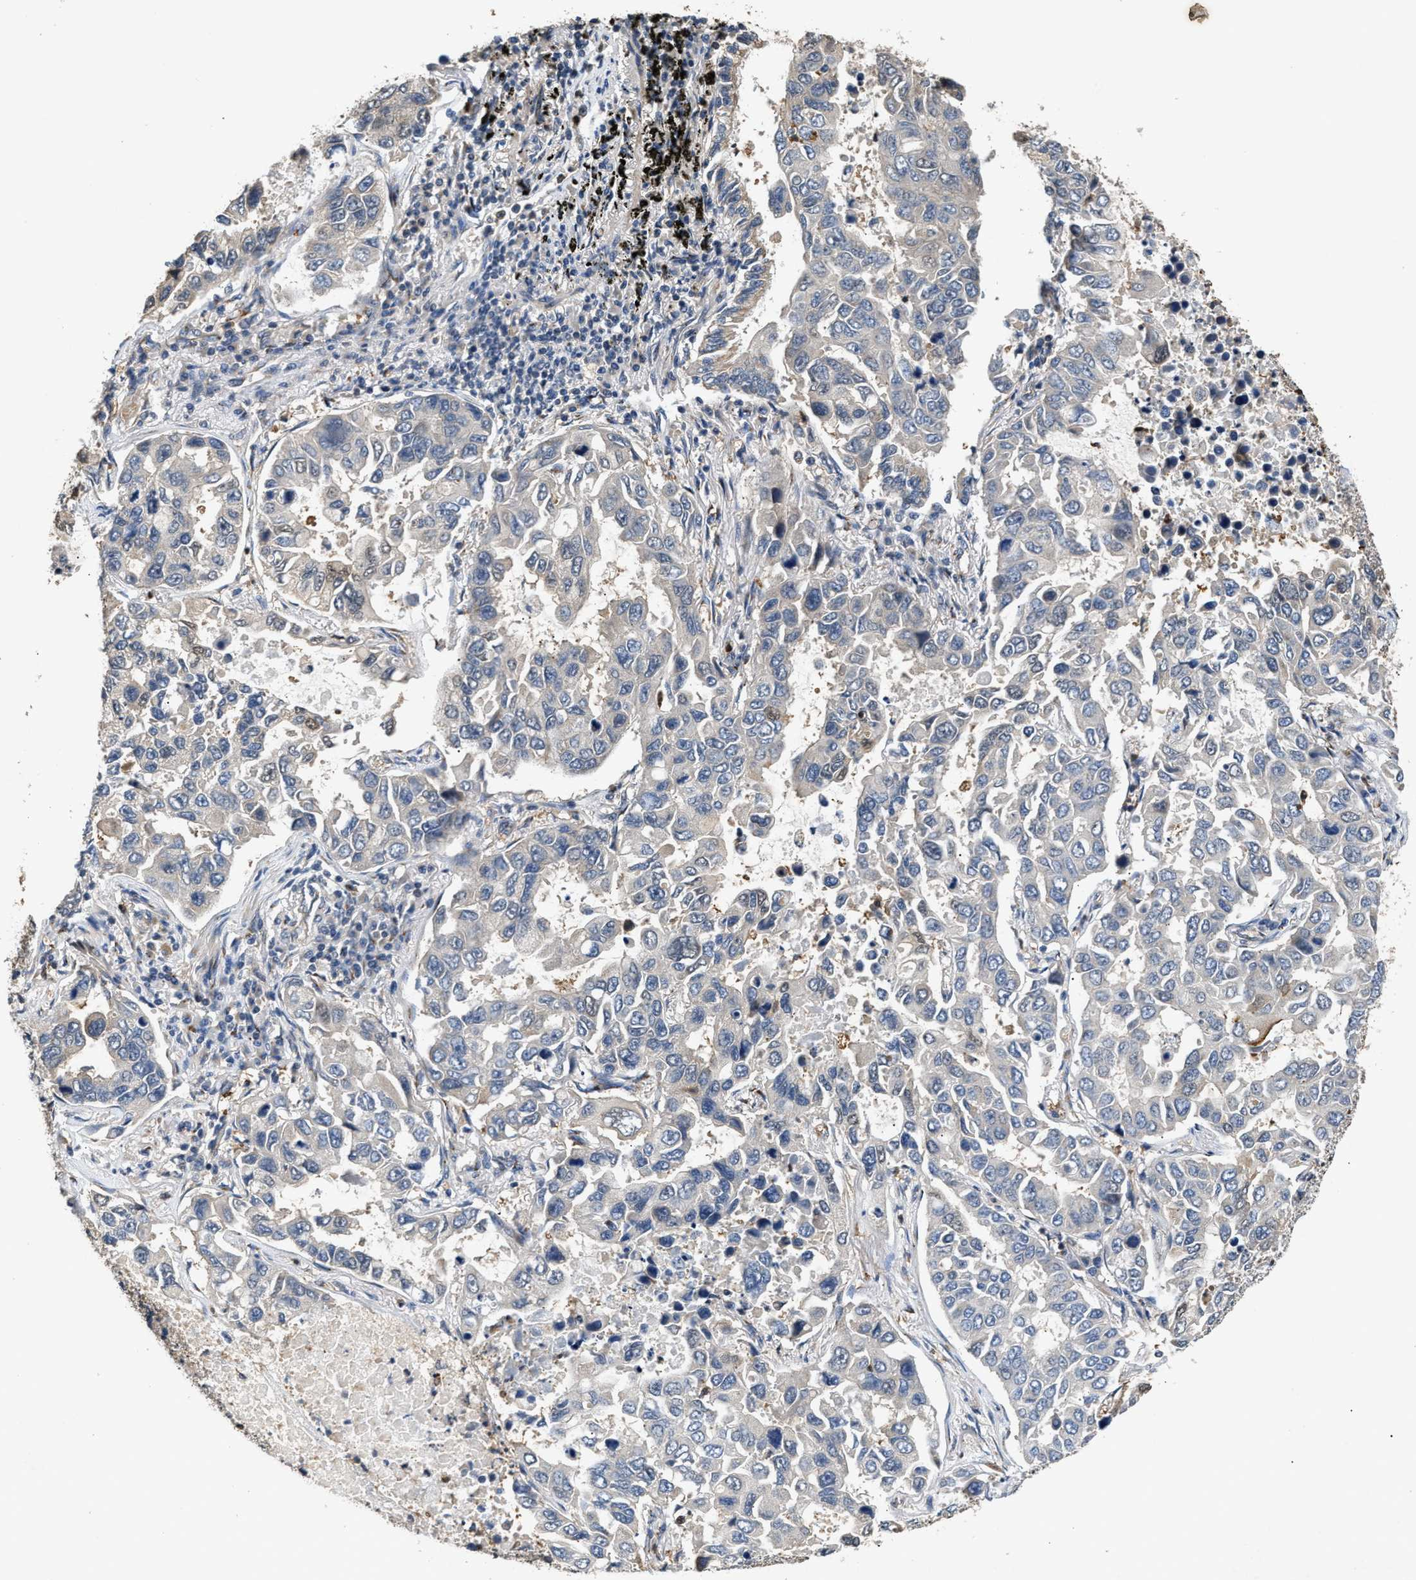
{"staining": {"intensity": "moderate", "quantity": "<25%", "location": "cytoplasmic/membranous"}, "tissue": "lung cancer", "cell_type": "Tumor cells", "image_type": "cancer", "snomed": [{"axis": "morphology", "description": "Adenocarcinoma, NOS"}, {"axis": "topography", "description": "Lung"}], "caption": "DAB (3,3'-diaminobenzidine) immunohistochemical staining of lung adenocarcinoma shows moderate cytoplasmic/membranous protein positivity in approximately <25% of tumor cells.", "gene": "CHUK", "patient": {"sex": "male", "age": 64}}